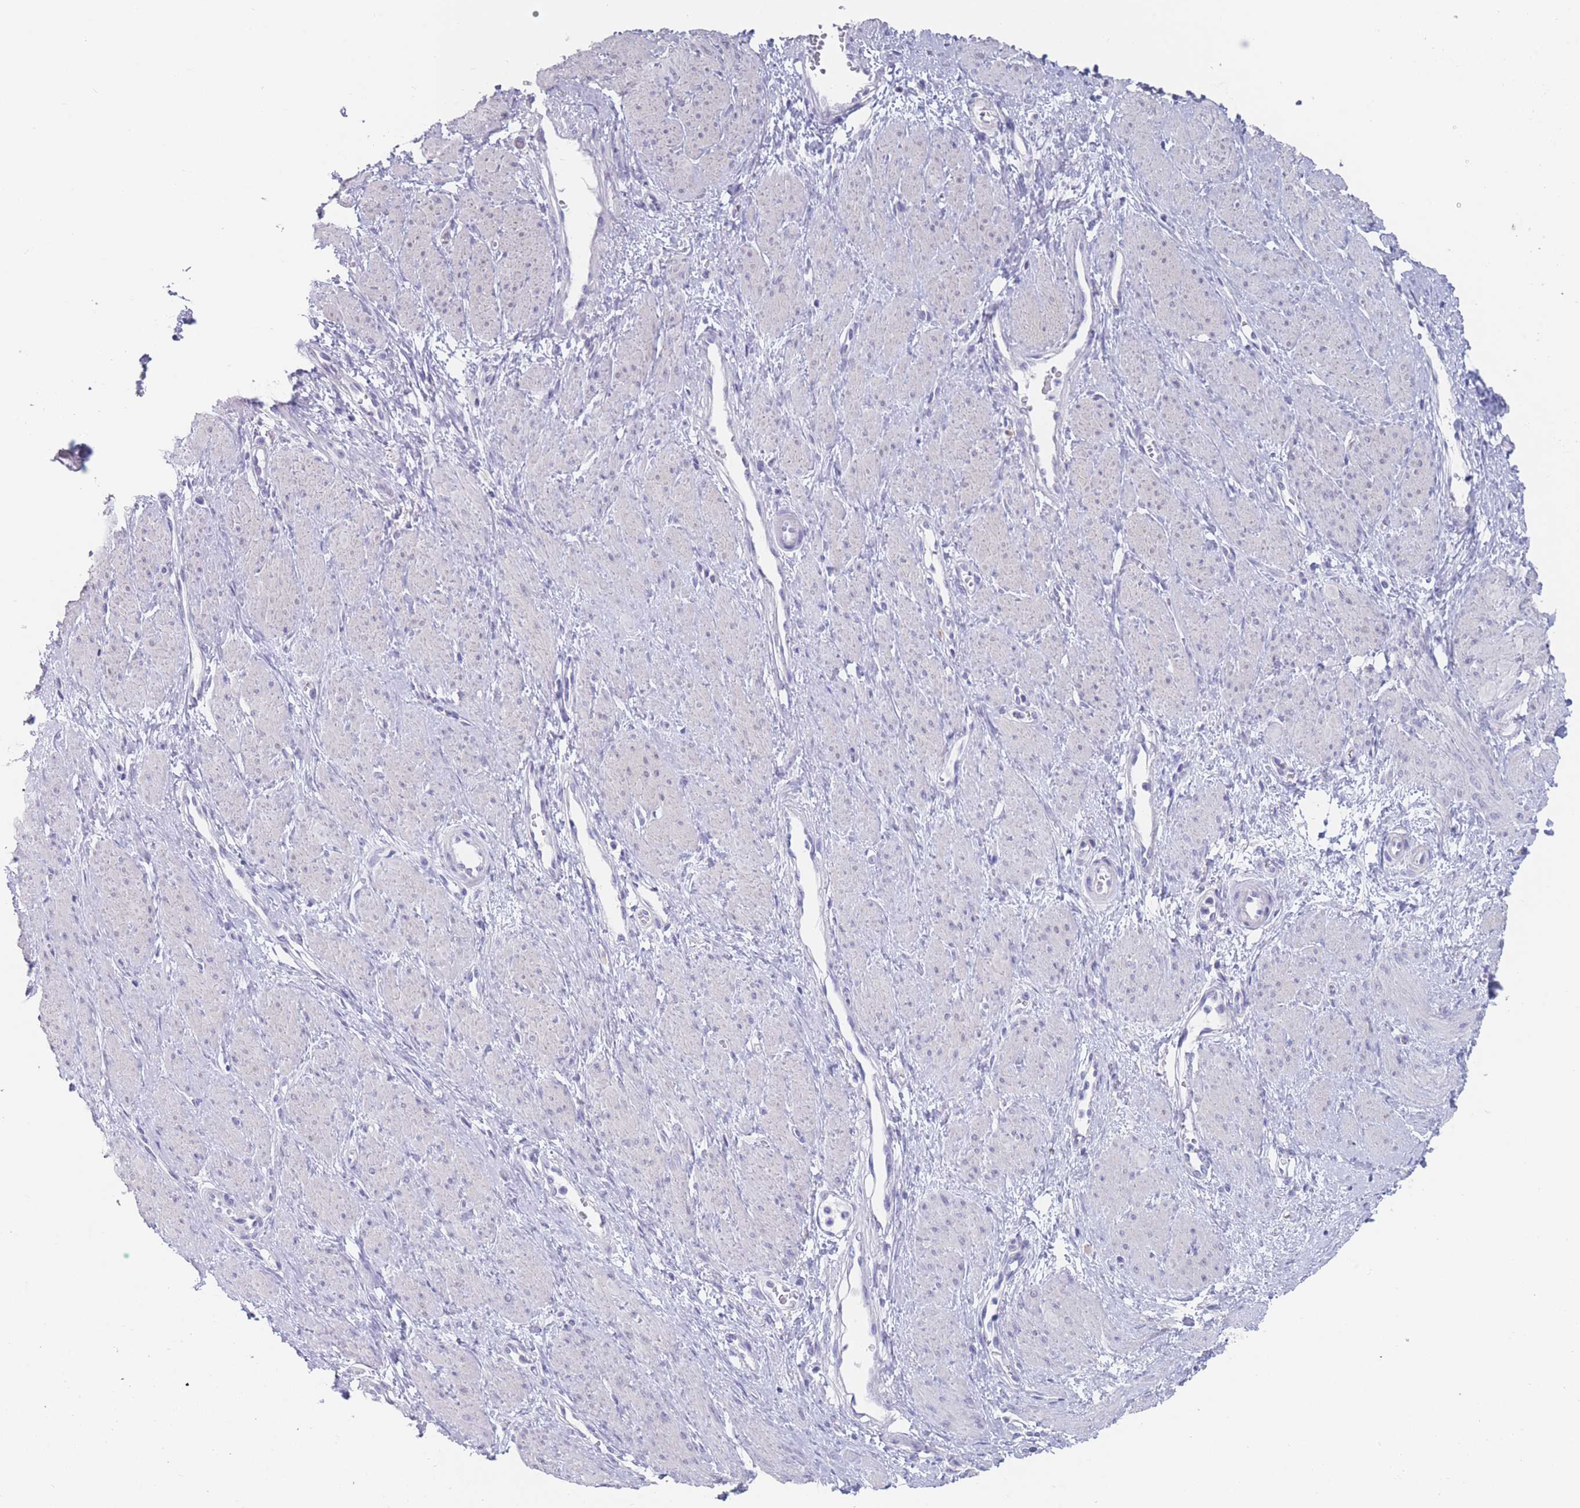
{"staining": {"intensity": "negative", "quantity": "none", "location": "none"}, "tissue": "smooth muscle", "cell_type": "Smooth muscle cells", "image_type": "normal", "snomed": [{"axis": "morphology", "description": "Normal tissue, NOS"}, {"axis": "topography", "description": "Smooth muscle"}, {"axis": "topography", "description": "Uterus"}], "caption": "Immunohistochemistry (IHC) micrograph of unremarkable human smooth muscle stained for a protein (brown), which reveals no staining in smooth muscle cells.", "gene": "CYP51A1", "patient": {"sex": "female", "age": 39}}